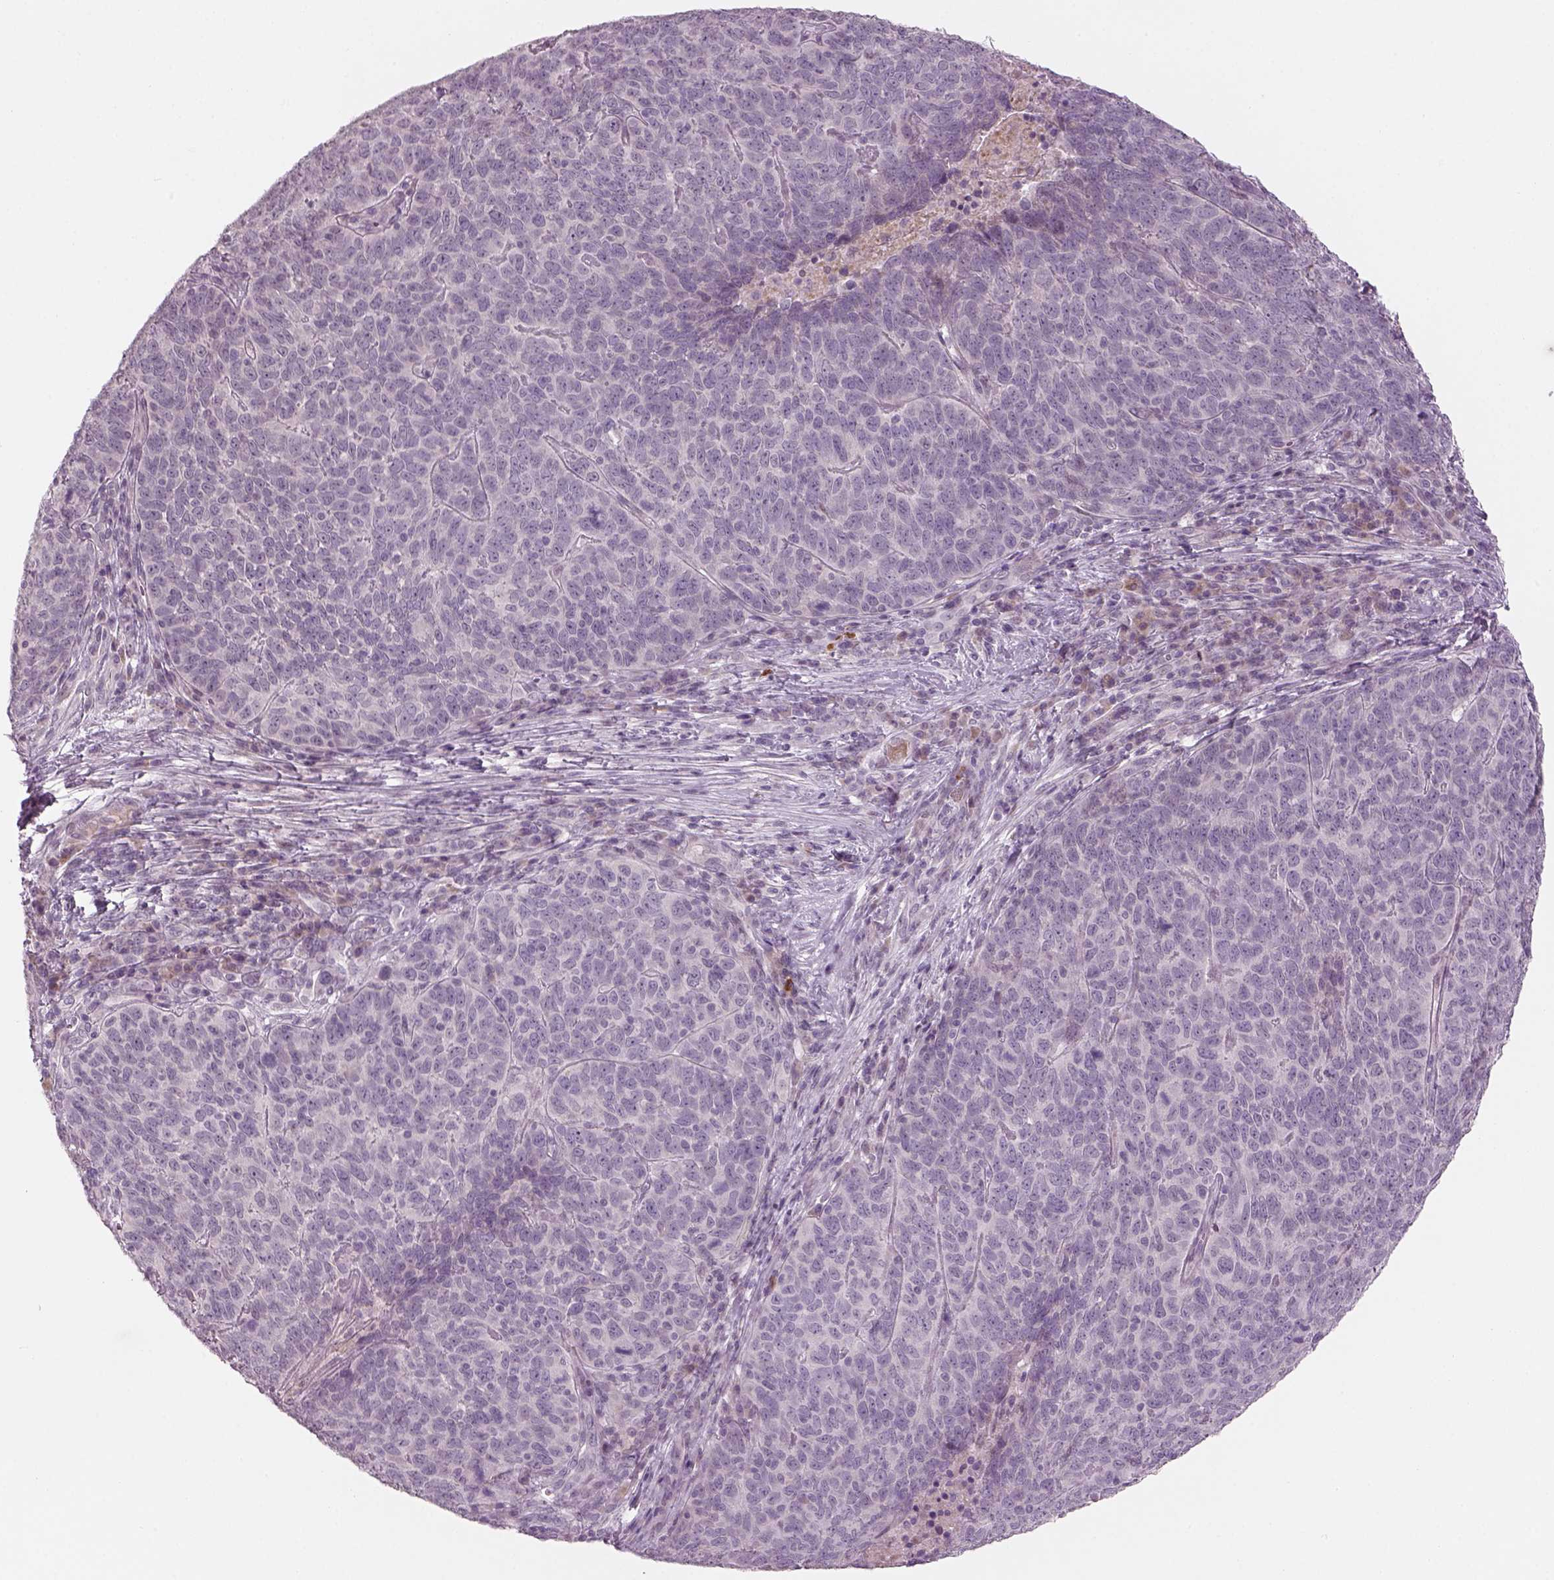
{"staining": {"intensity": "negative", "quantity": "none", "location": "none"}, "tissue": "skin cancer", "cell_type": "Tumor cells", "image_type": "cancer", "snomed": [{"axis": "morphology", "description": "Squamous cell carcinoma, NOS"}, {"axis": "topography", "description": "Skin"}, {"axis": "topography", "description": "Anal"}], "caption": "Immunohistochemical staining of human skin cancer demonstrates no significant positivity in tumor cells.", "gene": "PENK", "patient": {"sex": "female", "age": 51}}